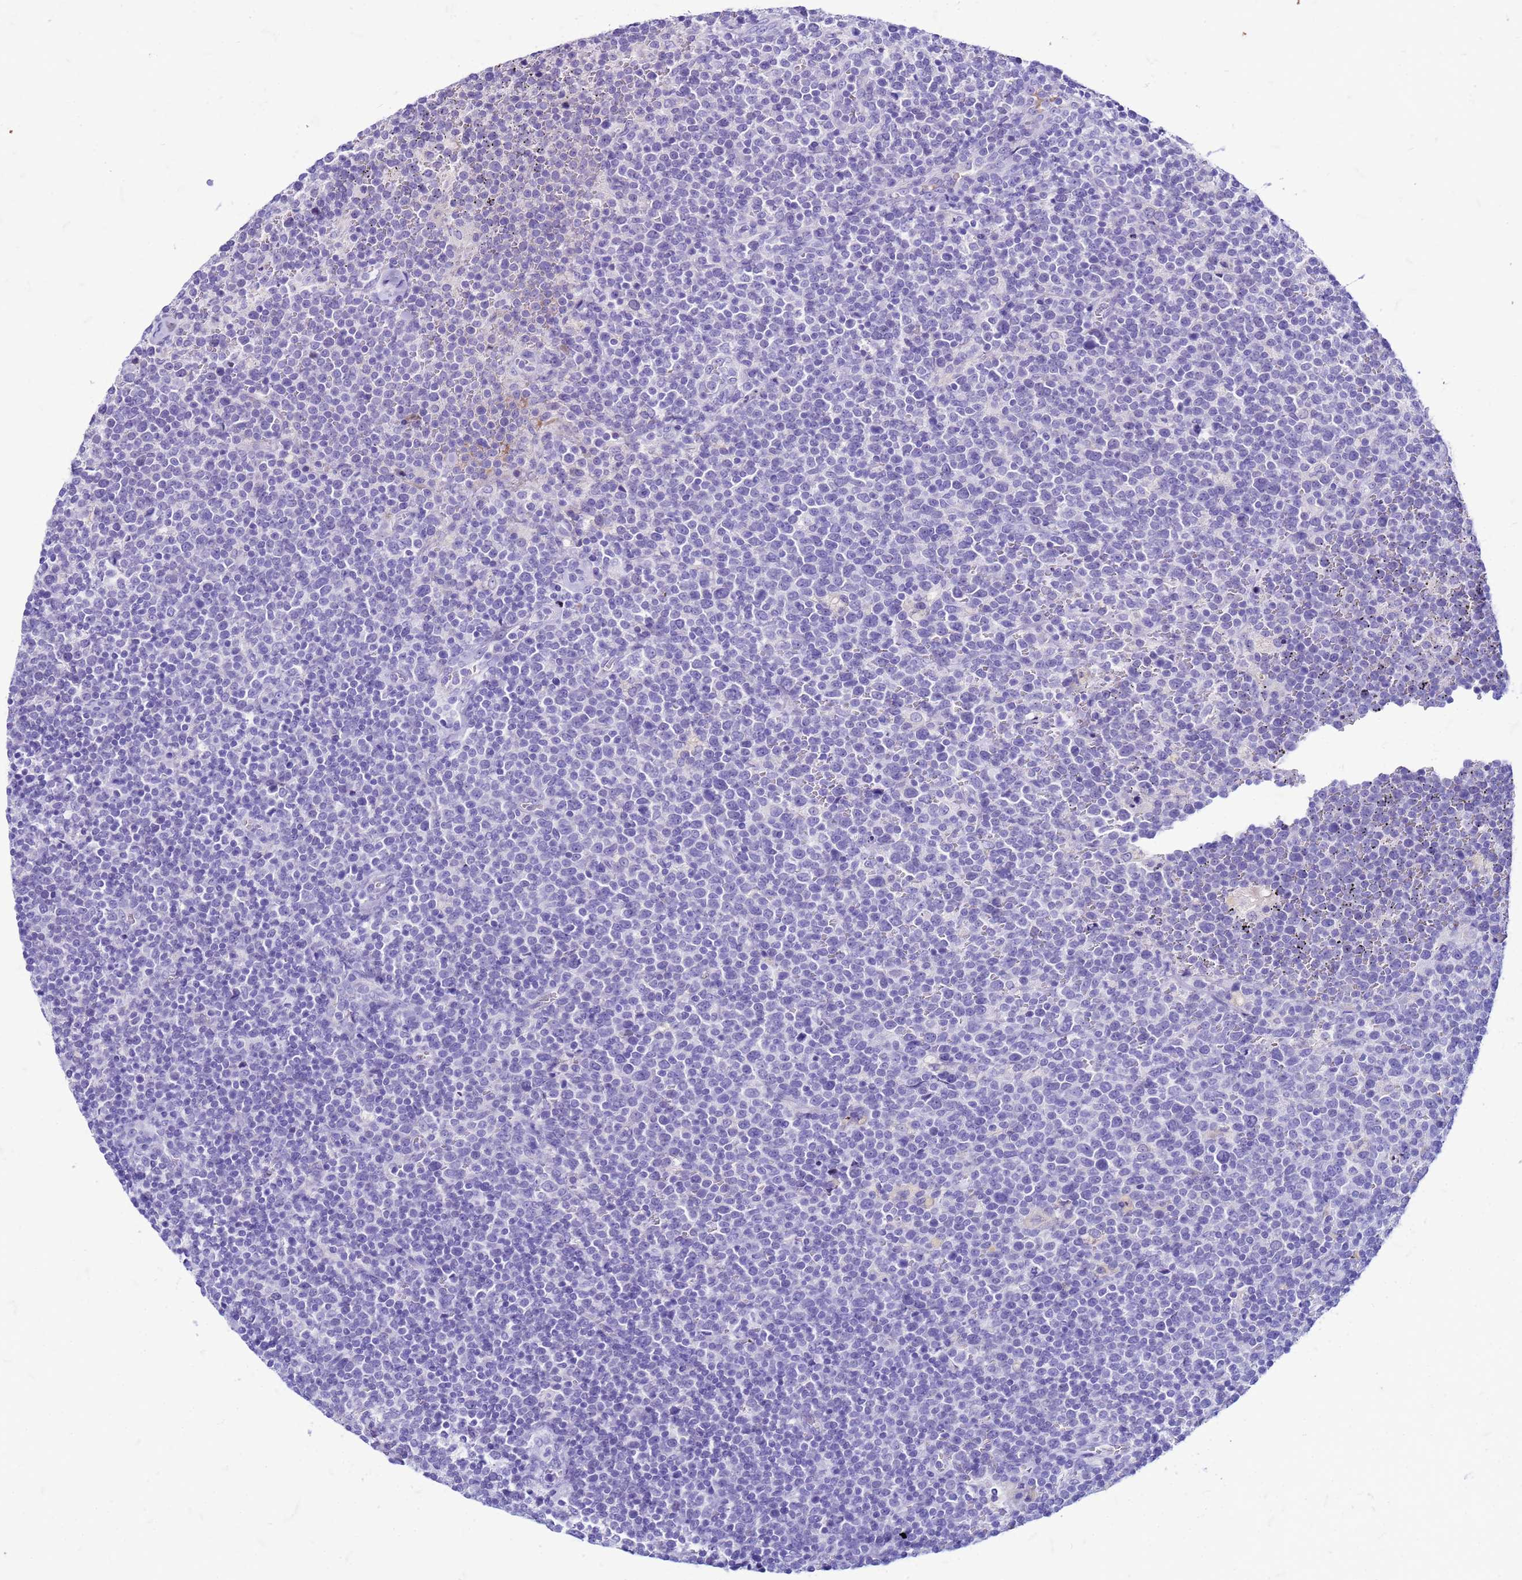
{"staining": {"intensity": "negative", "quantity": "none", "location": "none"}, "tissue": "lymphoma", "cell_type": "Tumor cells", "image_type": "cancer", "snomed": [{"axis": "morphology", "description": "Malignant lymphoma, non-Hodgkin's type, High grade"}, {"axis": "topography", "description": "Lymph node"}], "caption": "A high-resolution image shows immunohistochemistry staining of lymphoma, which shows no significant expression in tumor cells.", "gene": "CFAP100", "patient": {"sex": "male", "age": 61}}